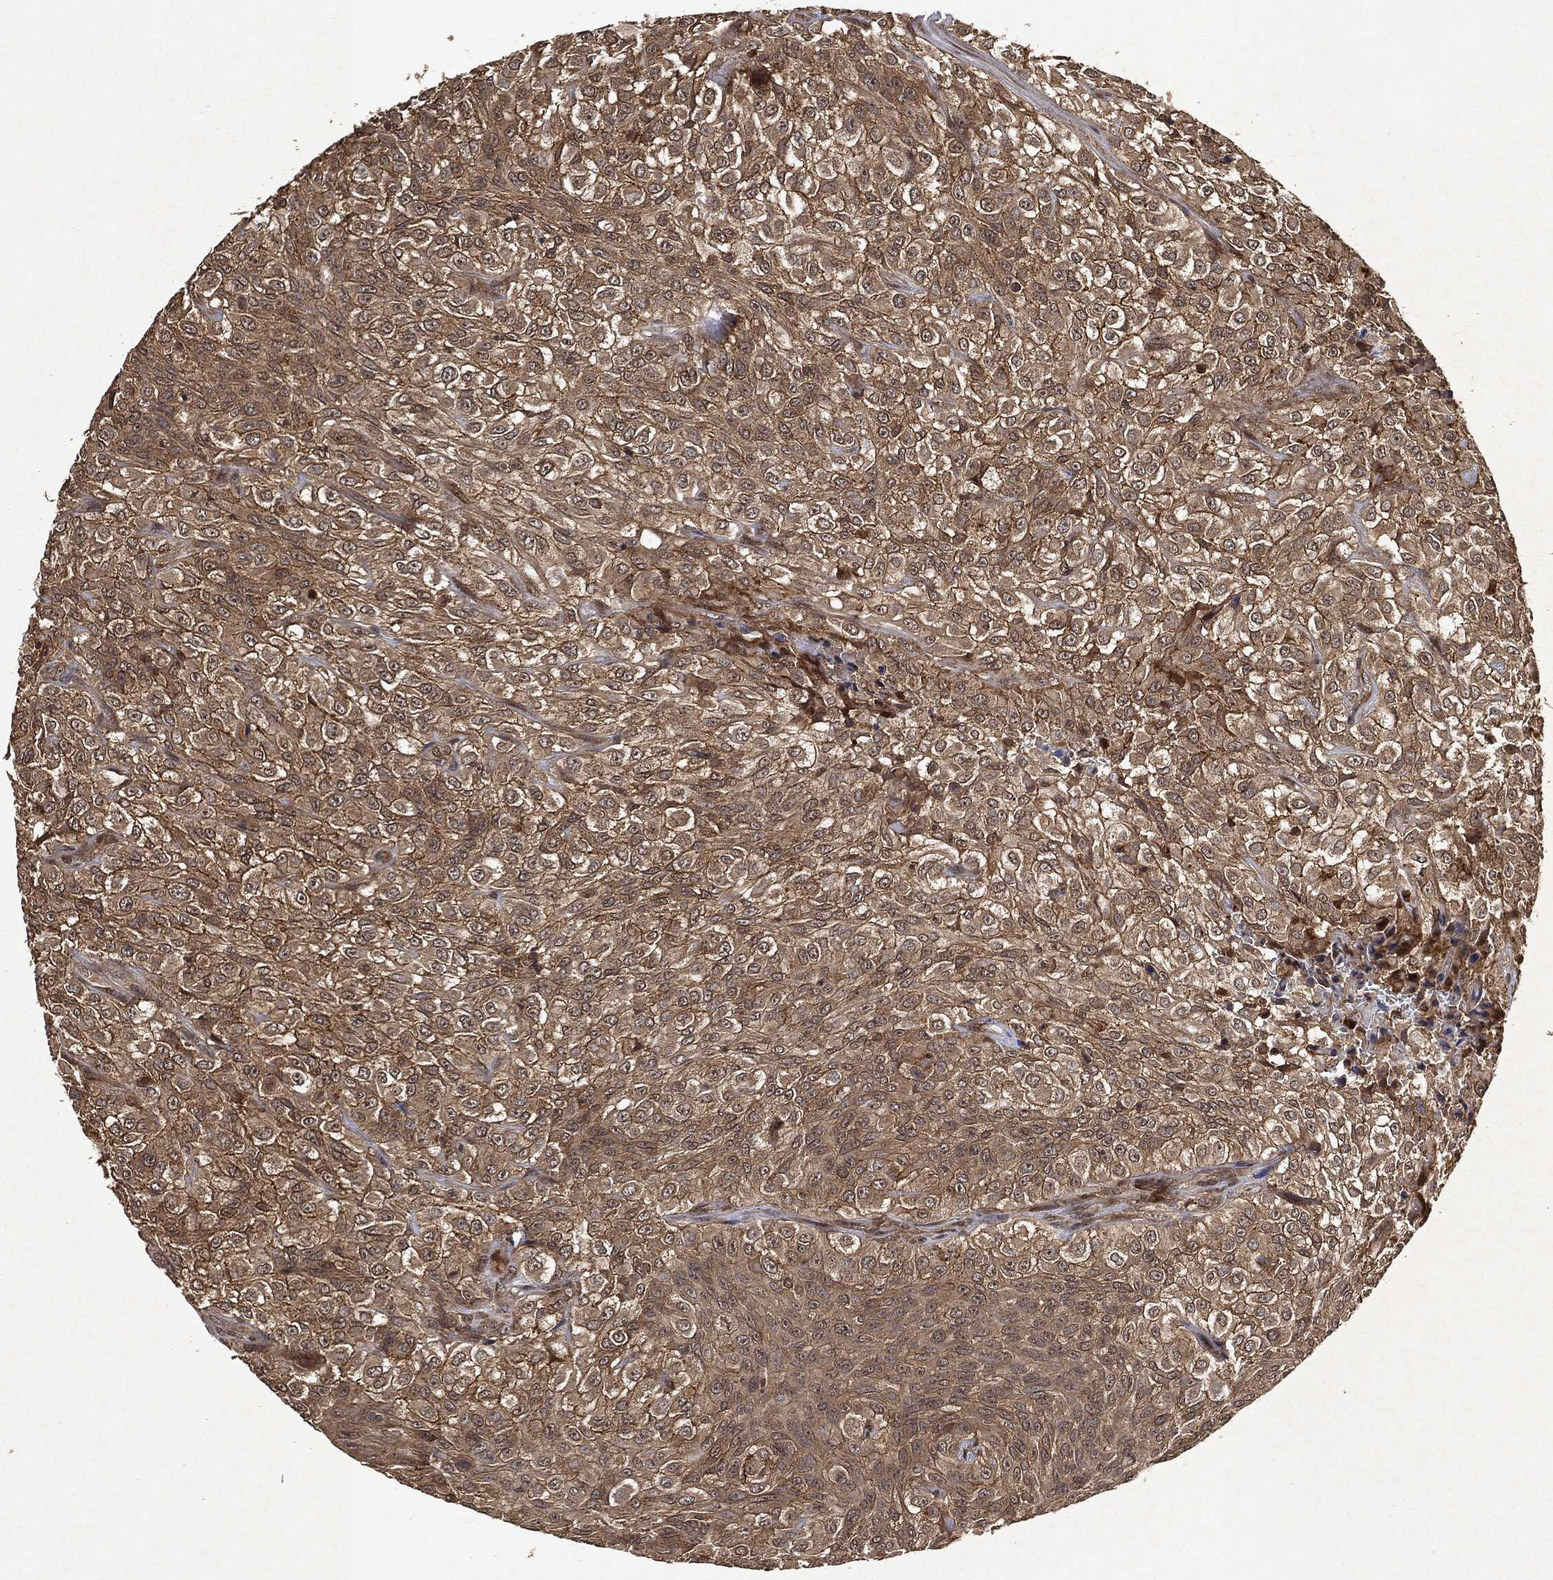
{"staining": {"intensity": "moderate", "quantity": ">75%", "location": "cytoplasmic/membranous"}, "tissue": "urothelial cancer", "cell_type": "Tumor cells", "image_type": "cancer", "snomed": [{"axis": "morphology", "description": "Urothelial carcinoma, High grade"}, {"axis": "topography", "description": "Urinary bladder"}], "caption": "The image shows a brown stain indicating the presence of a protein in the cytoplasmic/membranous of tumor cells in urothelial cancer.", "gene": "ZNF226", "patient": {"sex": "male", "age": 56}}